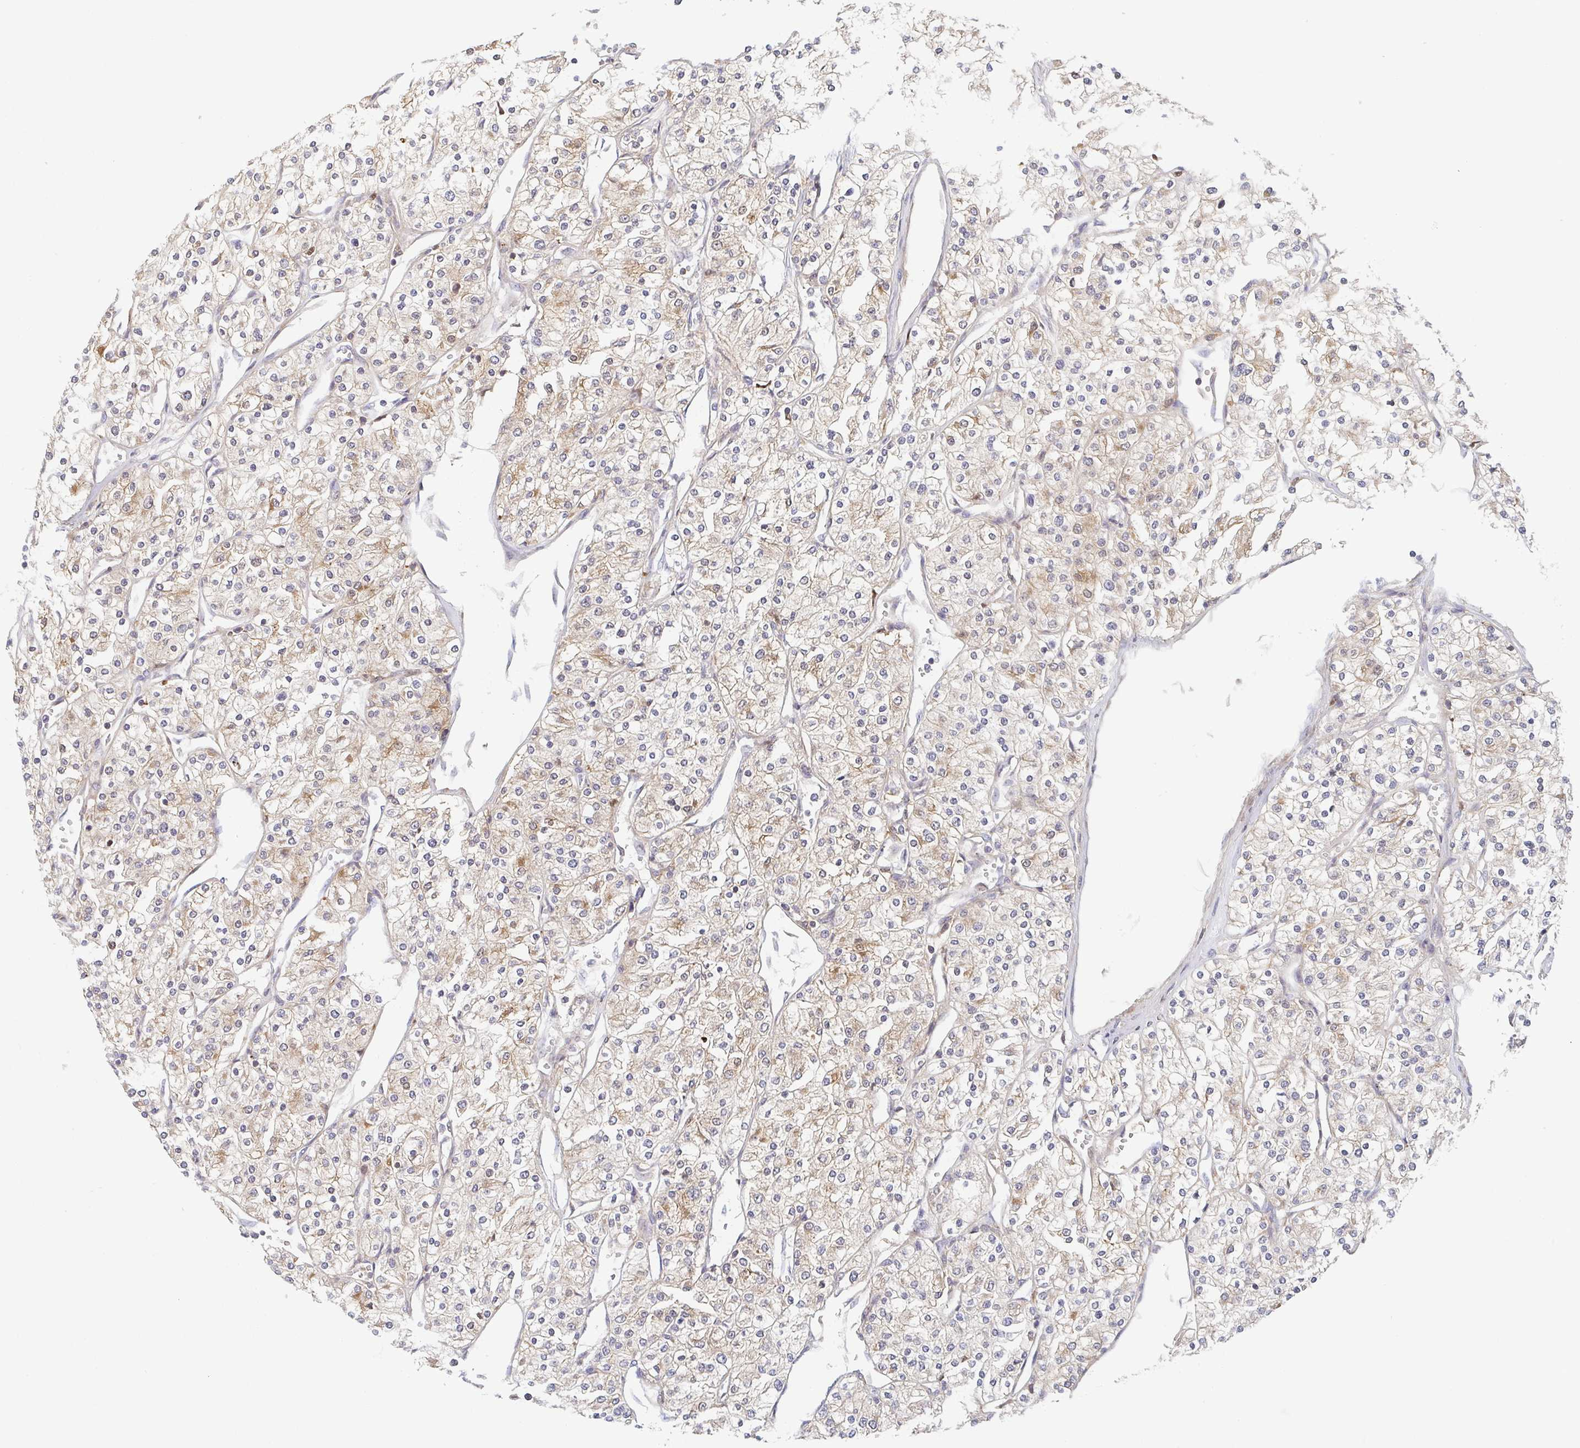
{"staining": {"intensity": "weak", "quantity": "25%-75%", "location": "cytoplasmic/membranous"}, "tissue": "renal cancer", "cell_type": "Tumor cells", "image_type": "cancer", "snomed": [{"axis": "morphology", "description": "Adenocarcinoma, NOS"}, {"axis": "topography", "description": "Kidney"}], "caption": "High-magnification brightfield microscopy of renal cancer stained with DAB (brown) and counterstained with hematoxylin (blue). tumor cells exhibit weak cytoplasmic/membranous staining is identified in about25%-75% of cells.", "gene": "TUFT1", "patient": {"sex": "male", "age": 80}}